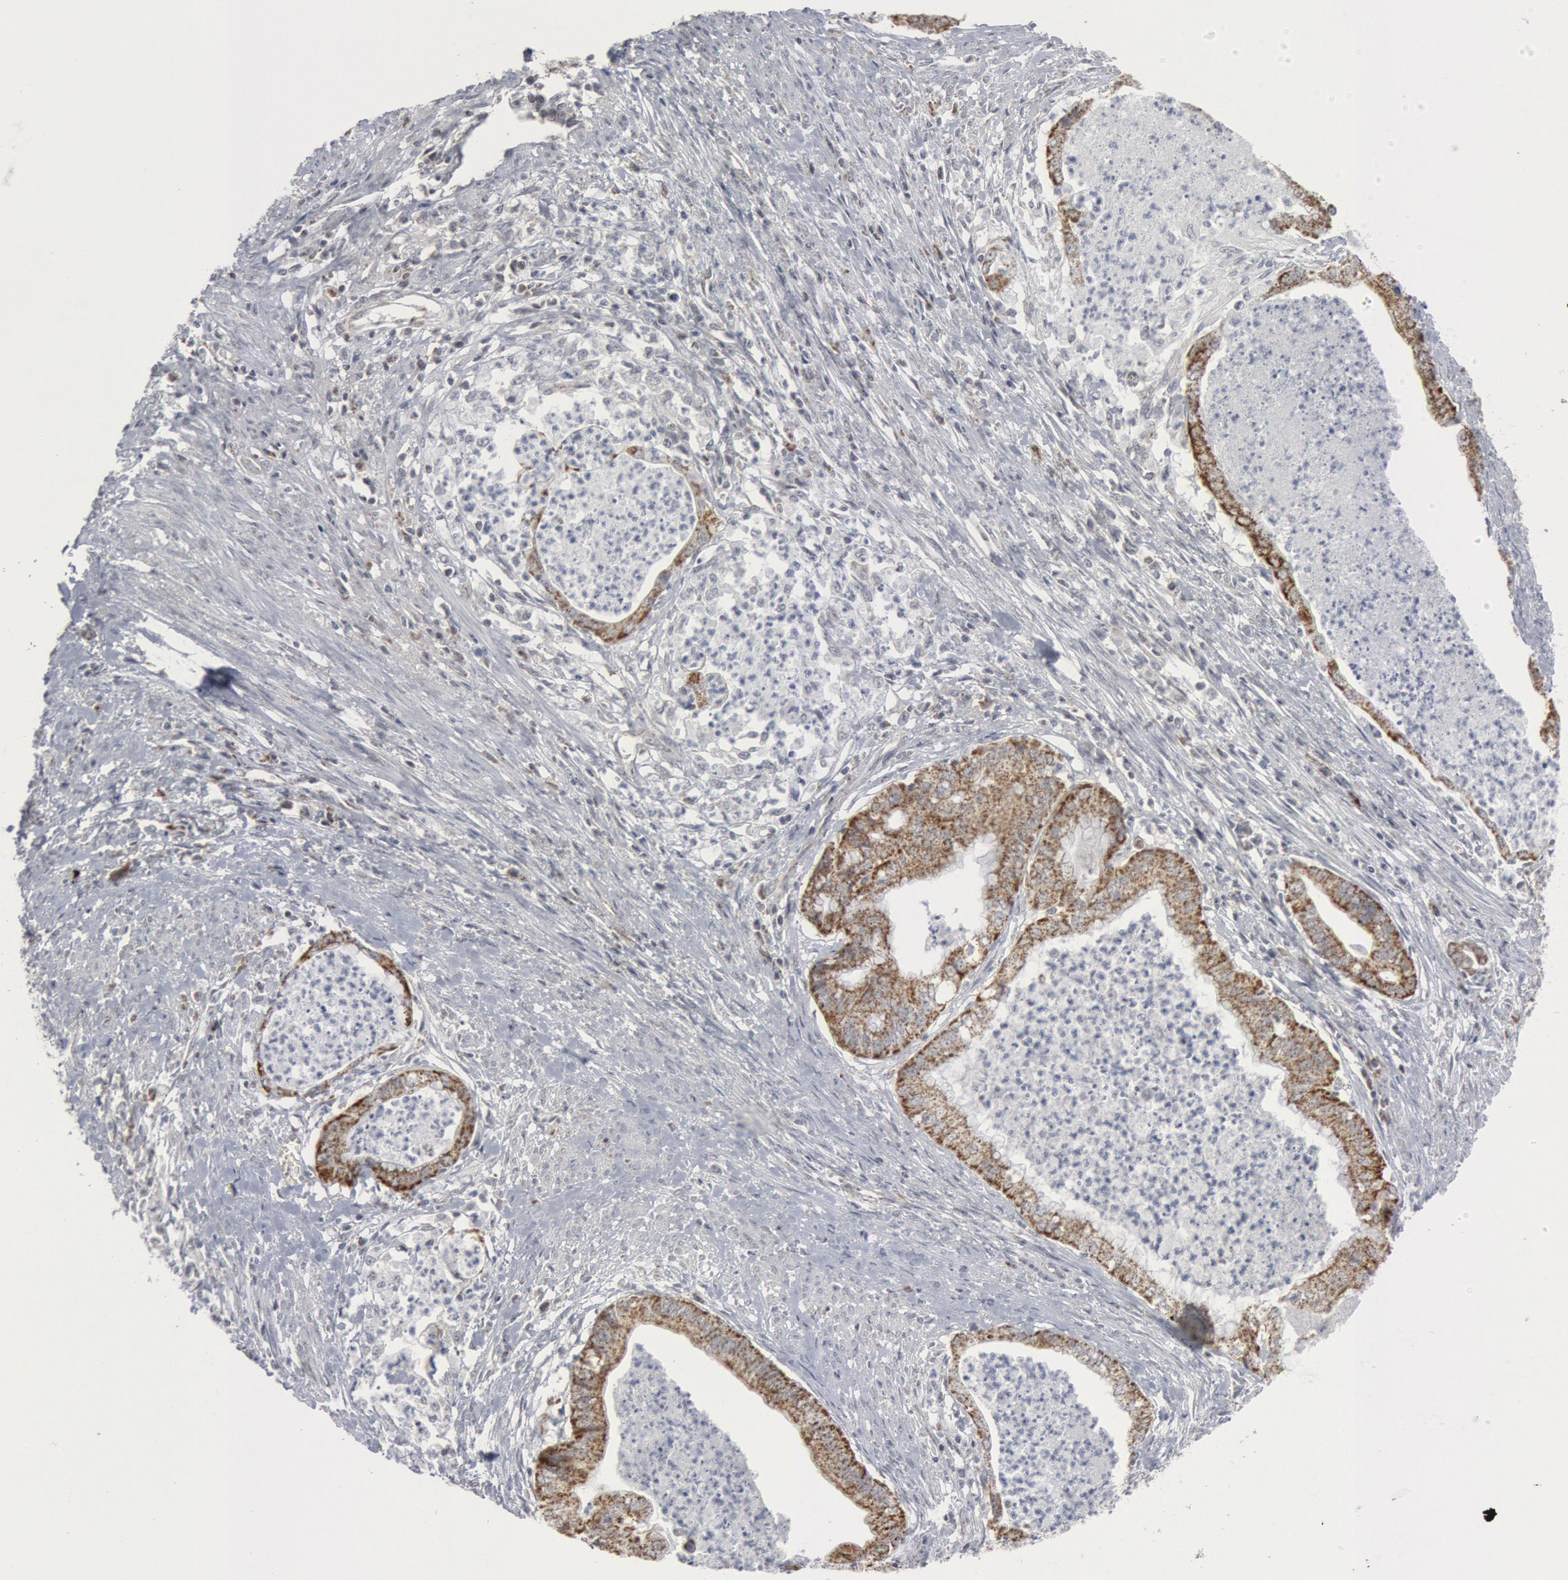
{"staining": {"intensity": "moderate", "quantity": "25%-75%", "location": "cytoplasmic/membranous"}, "tissue": "endometrial cancer", "cell_type": "Tumor cells", "image_type": "cancer", "snomed": [{"axis": "morphology", "description": "Necrosis, NOS"}, {"axis": "morphology", "description": "Adenocarcinoma, NOS"}, {"axis": "topography", "description": "Endometrium"}], "caption": "Endometrial cancer (adenocarcinoma) tissue displays moderate cytoplasmic/membranous positivity in about 25%-75% of tumor cells, visualized by immunohistochemistry. (IHC, brightfield microscopy, high magnification).", "gene": "CASP9", "patient": {"sex": "female", "age": 79}}